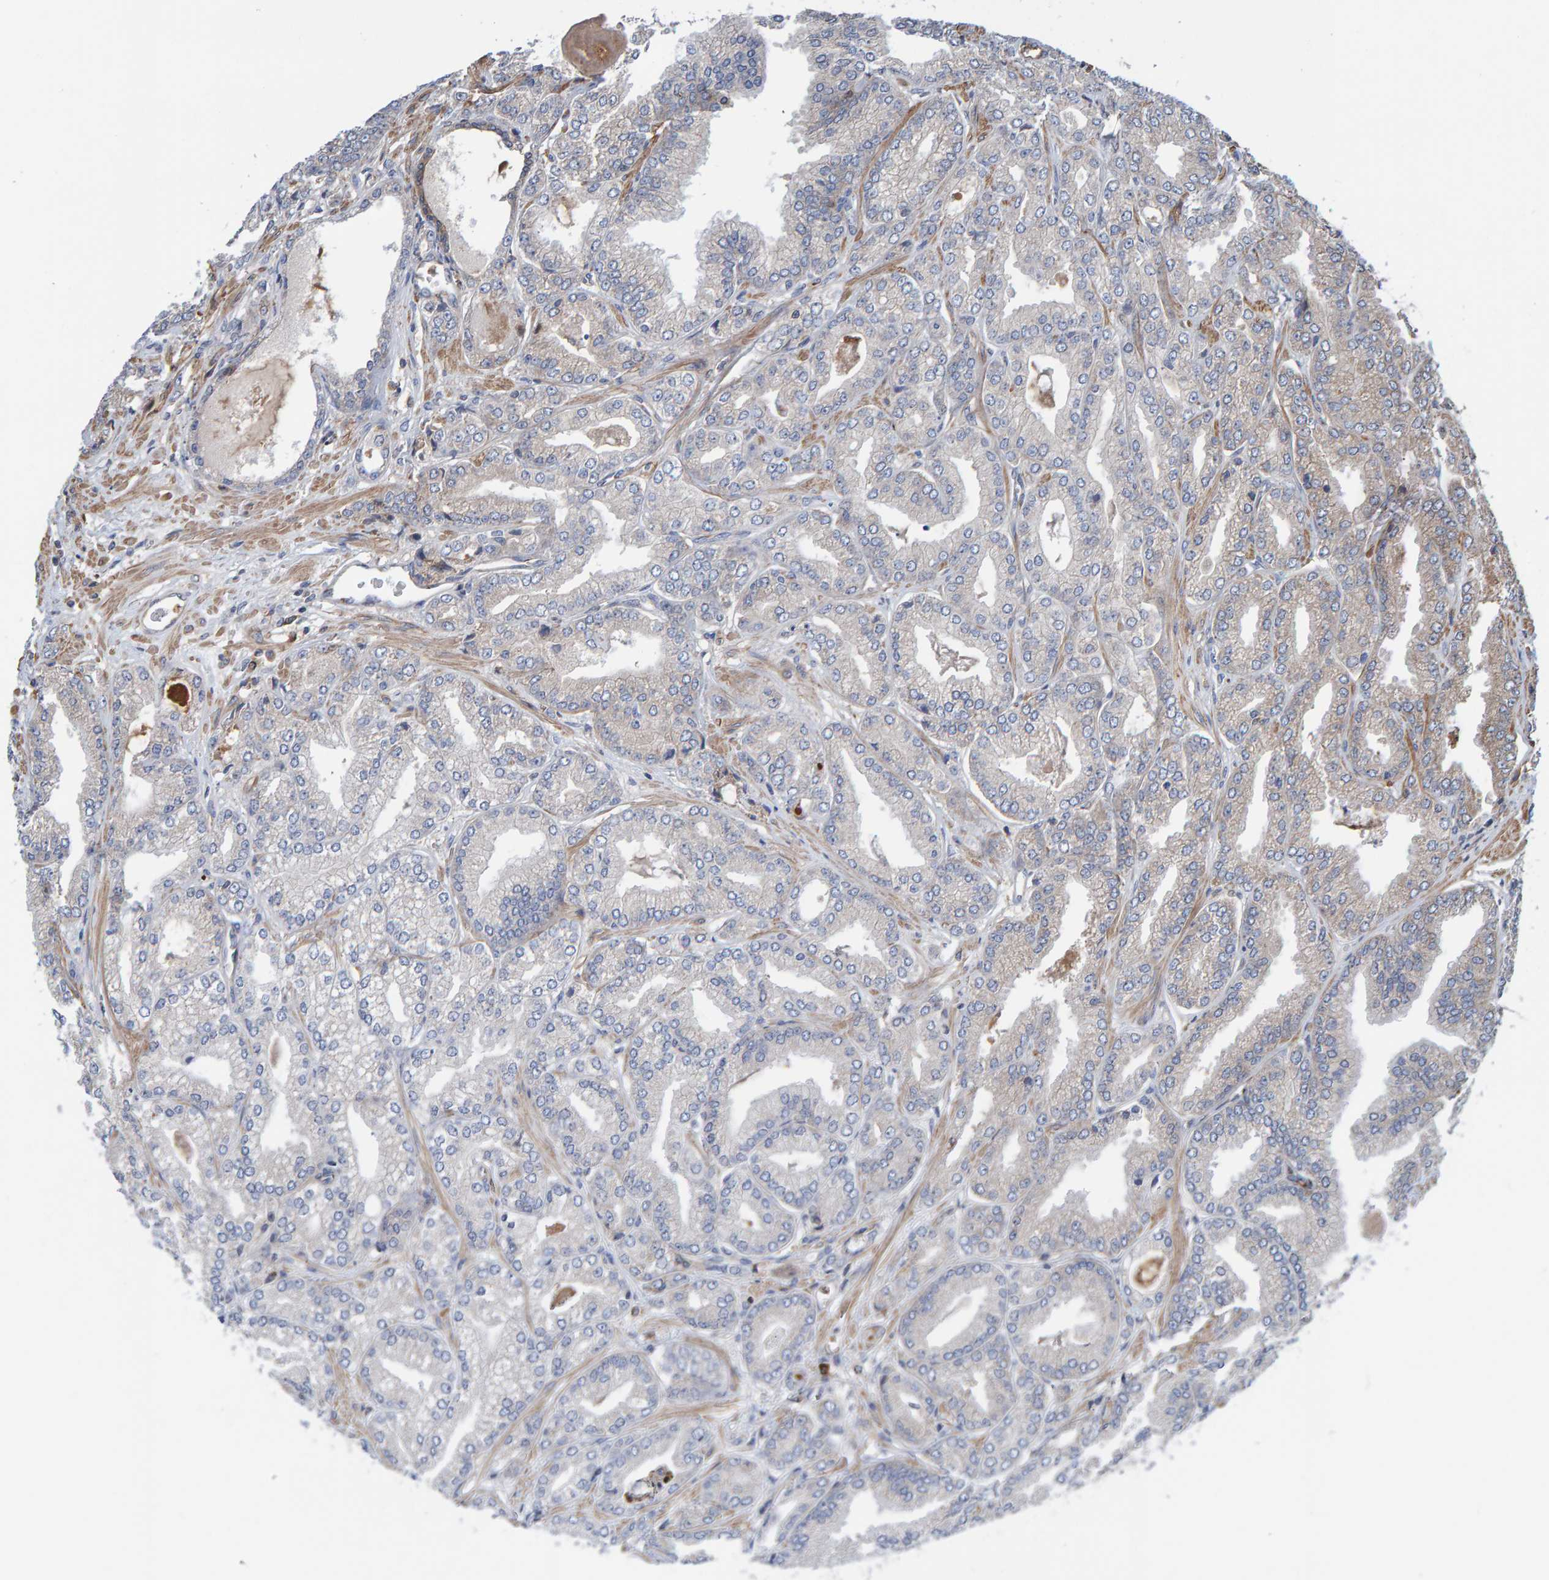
{"staining": {"intensity": "negative", "quantity": "none", "location": "none"}, "tissue": "prostate cancer", "cell_type": "Tumor cells", "image_type": "cancer", "snomed": [{"axis": "morphology", "description": "Adenocarcinoma, Low grade"}, {"axis": "topography", "description": "Prostate"}], "caption": "The IHC photomicrograph has no significant staining in tumor cells of prostate cancer tissue. Nuclei are stained in blue.", "gene": "KIAA0753", "patient": {"sex": "male", "age": 52}}